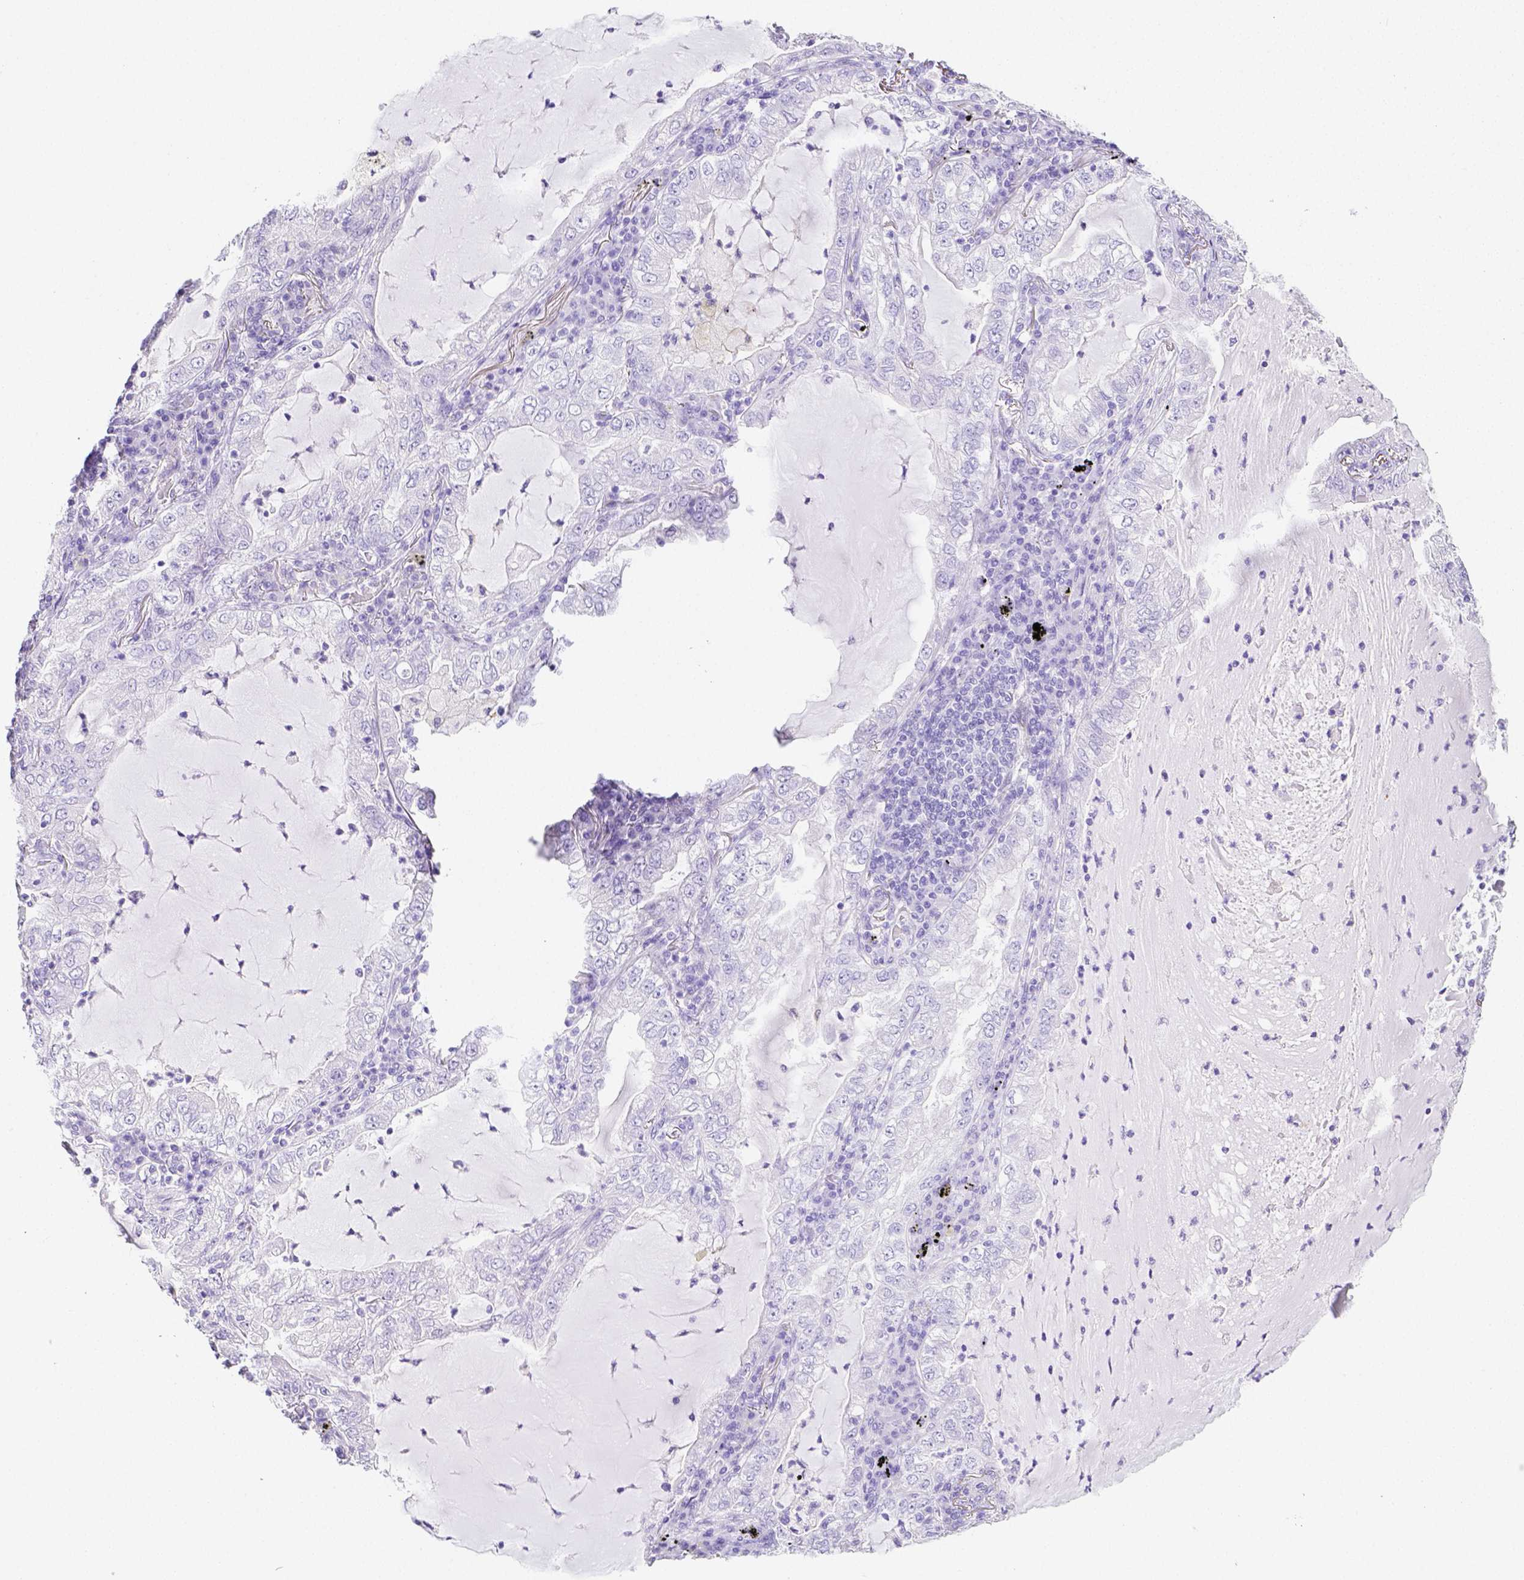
{"staining": {"intensity": "negative", "quantity": "none", "location": "none"}, "tissue": "lung cancer", "cell_type": "Tumor cells", "image_type": "cancer", "snomed": [{"axis": "morphology", "description": "Adenocarcinoma, NOS"}, {"axis": "topography", "description": "Lung"}], "caption": "Image shows no protein positivity in tumor cells of lung cancer tissue.", "gene": "ARHGAP36", "patient": {"sex": "female", "age": 73}}